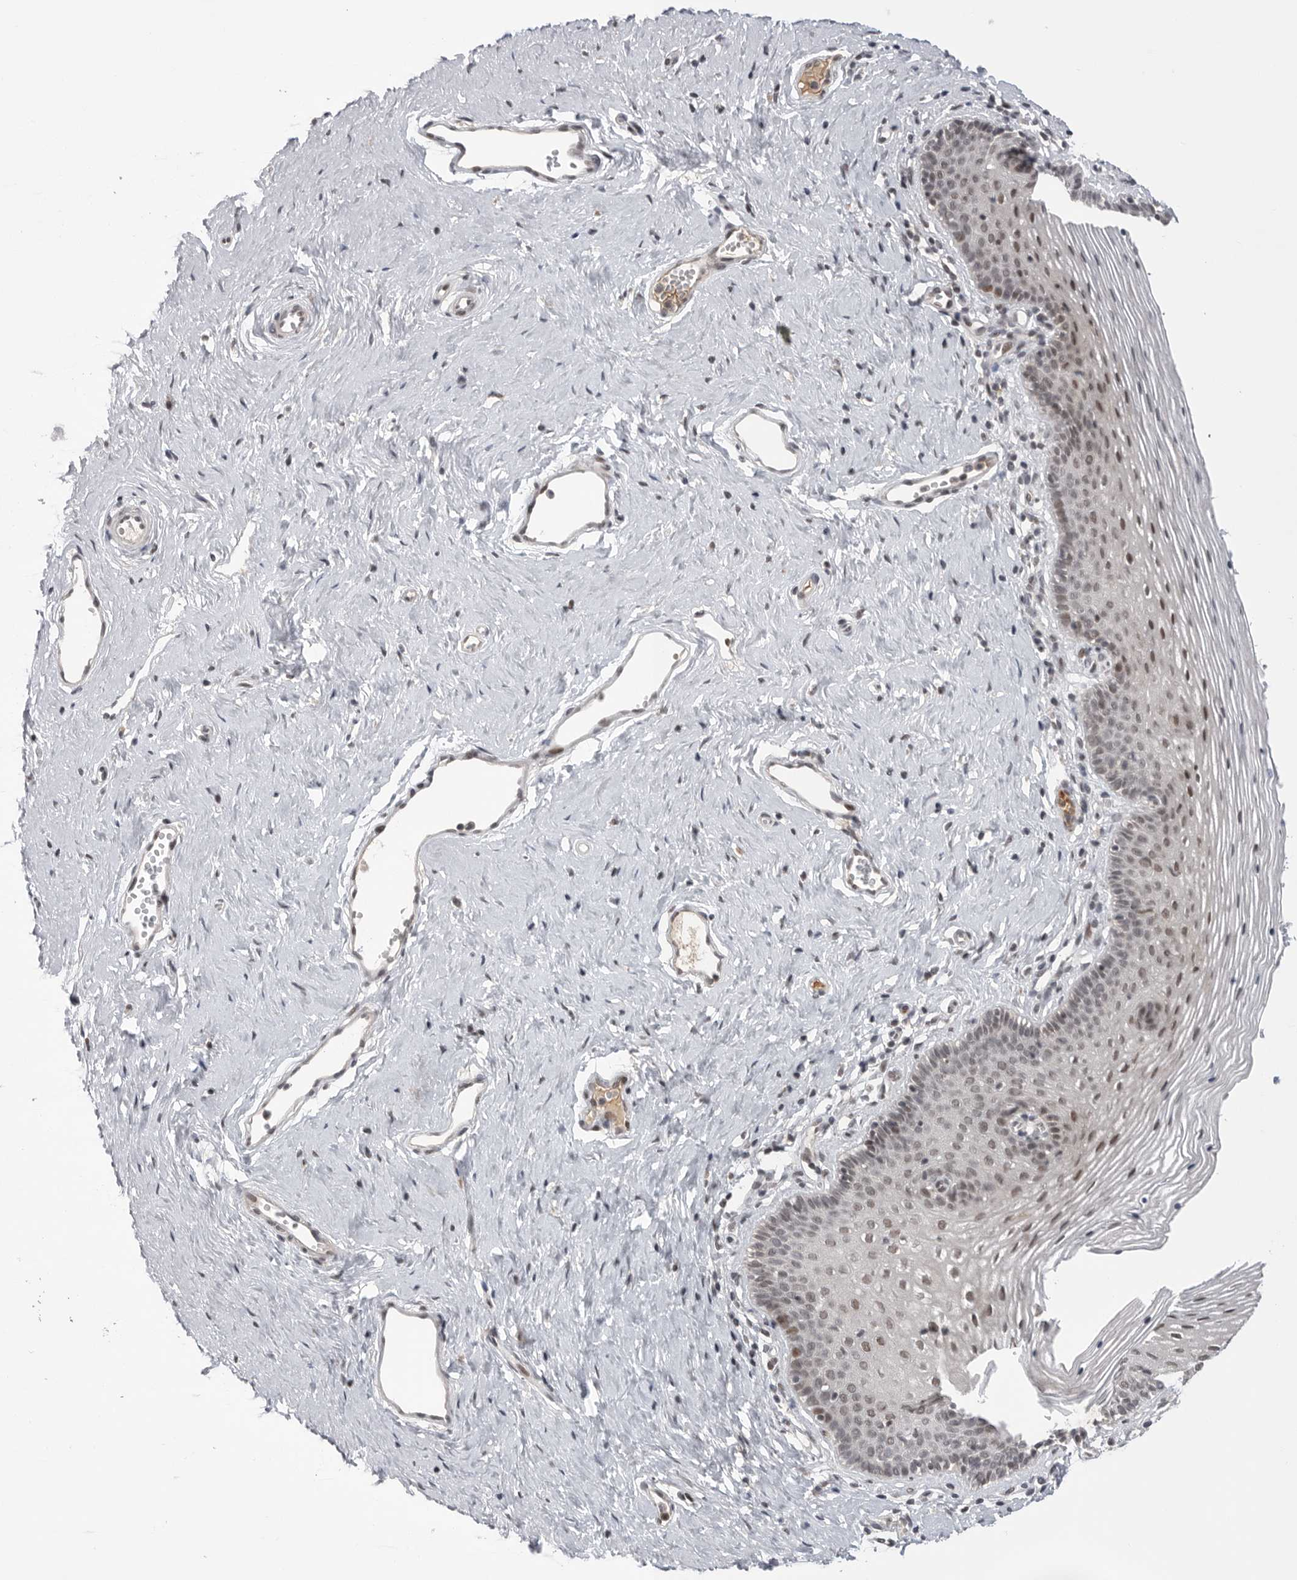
{"staining": {"intensity": "moderate", "quantity": ">75%", "location": "cytoplasmic/membranous,nuclear"}, "tissue": "vagina", "cell_type": "Squamous epithelial cells", "image_type": "normal", "snomed": [{"axis": "morphology", "description": "Normal tissue, NOS"}, {"axis": "topography", "description": "Vagina"}], "caption": "High-power microscopy captured an IHC micrograph of normal vagina, revealing moderate cytoplasmic/membranous,nuclear staining in about >75% of squamous epithelial cells. (brown staining indicates protein expression, while blue staining denotes nuclei).", "gene": "POU5F1", "patient": {"sex": "female", "age": 32}}